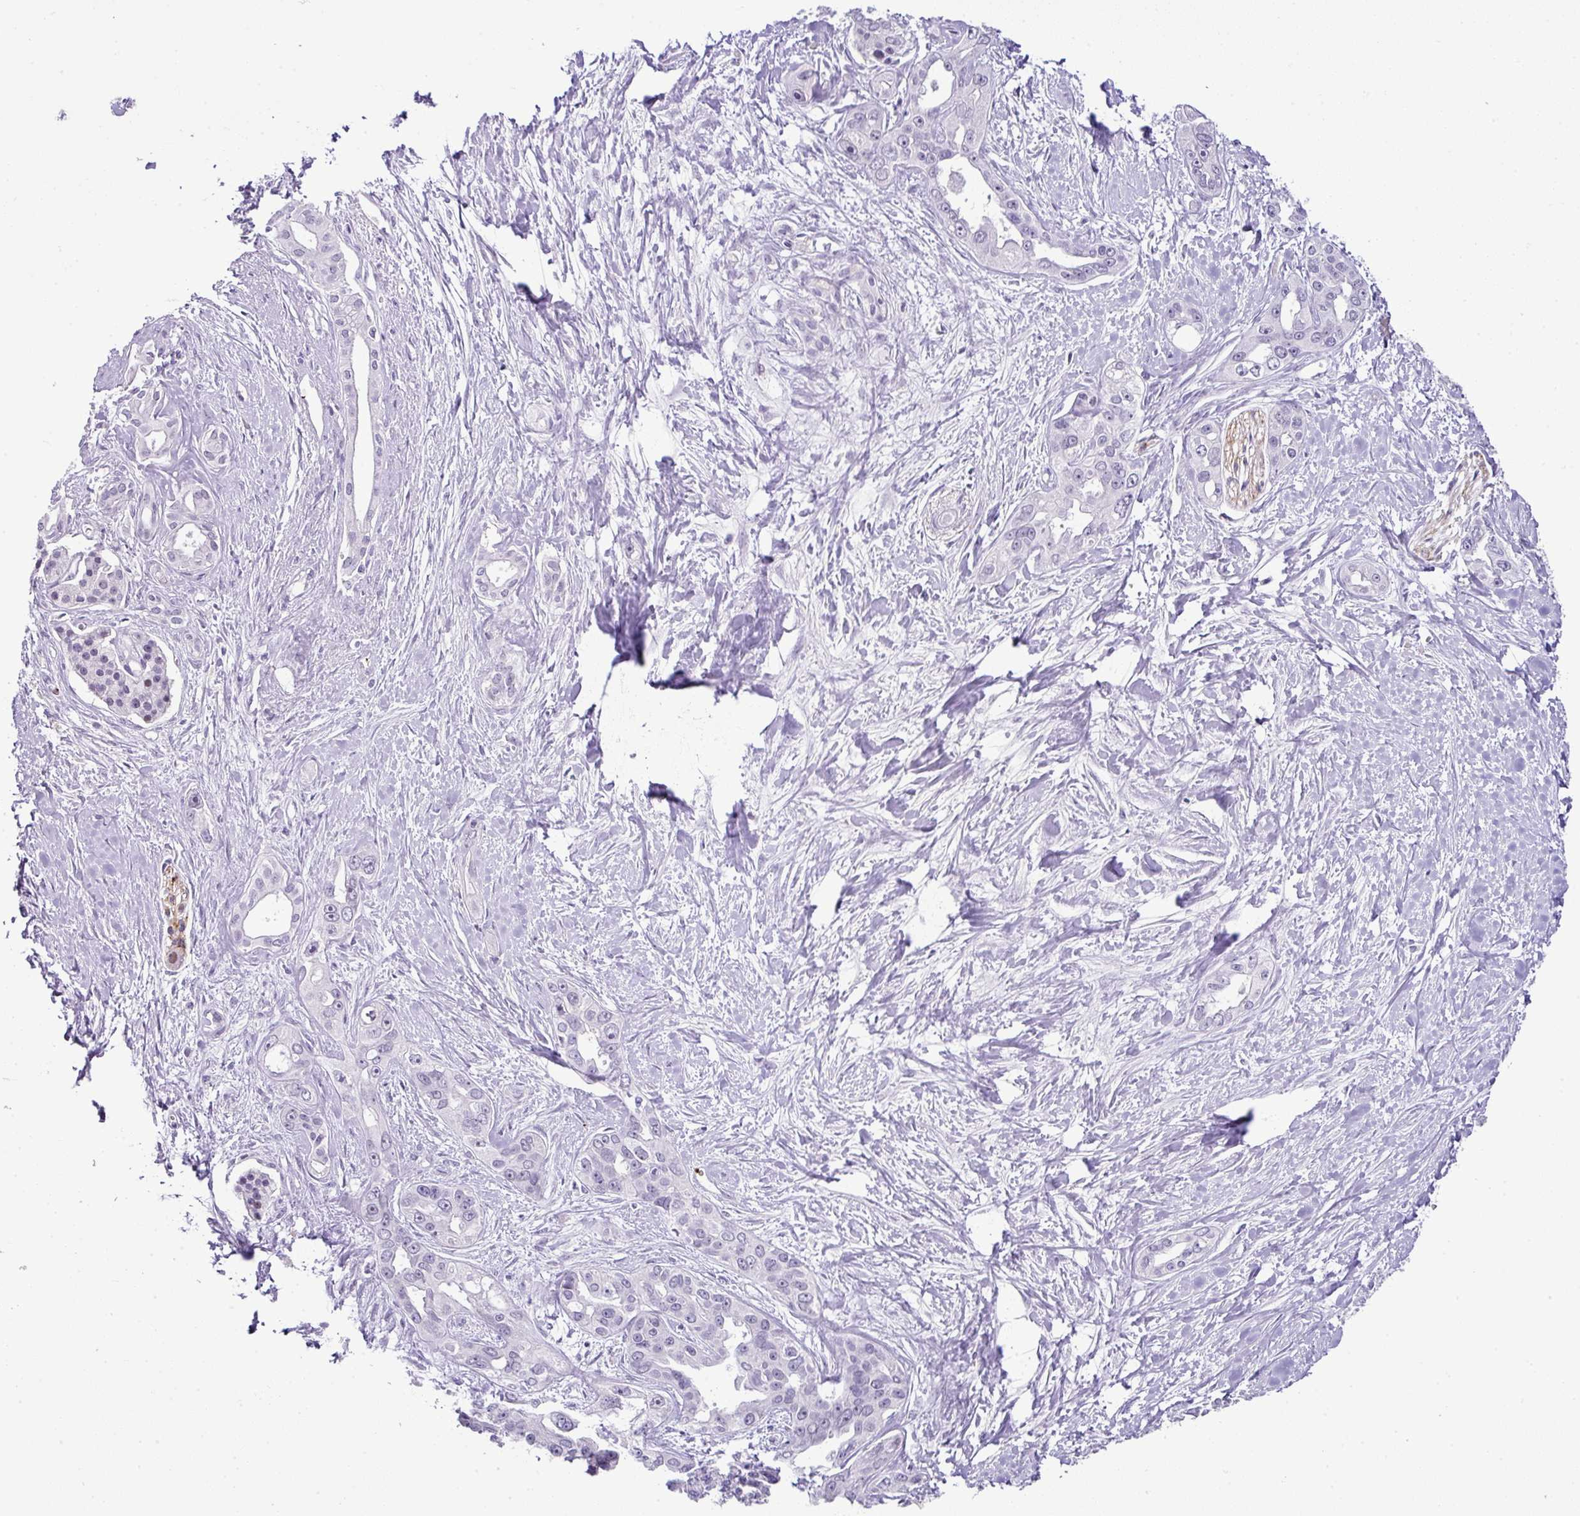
{"staining": {"intensity": "negative", "quantity": "none", "location": "none"}, "tissue": "pancreatic cancer", "cell_type": "Tumor cells", "image_type": "cancer", "snomed": [{"axis": "morphology", "description": "Adenocarcinoma, NOS"}, {"axis": "topography", "description": "Pancreas"}], "caption": "IHC micrograph of human adenocarcinoma (pancreatic) stained for a protein (brown), which reveals no expression in tumor cells.", "gene": "CMTM5", "patient": {"sex": "female", "age": 50}}